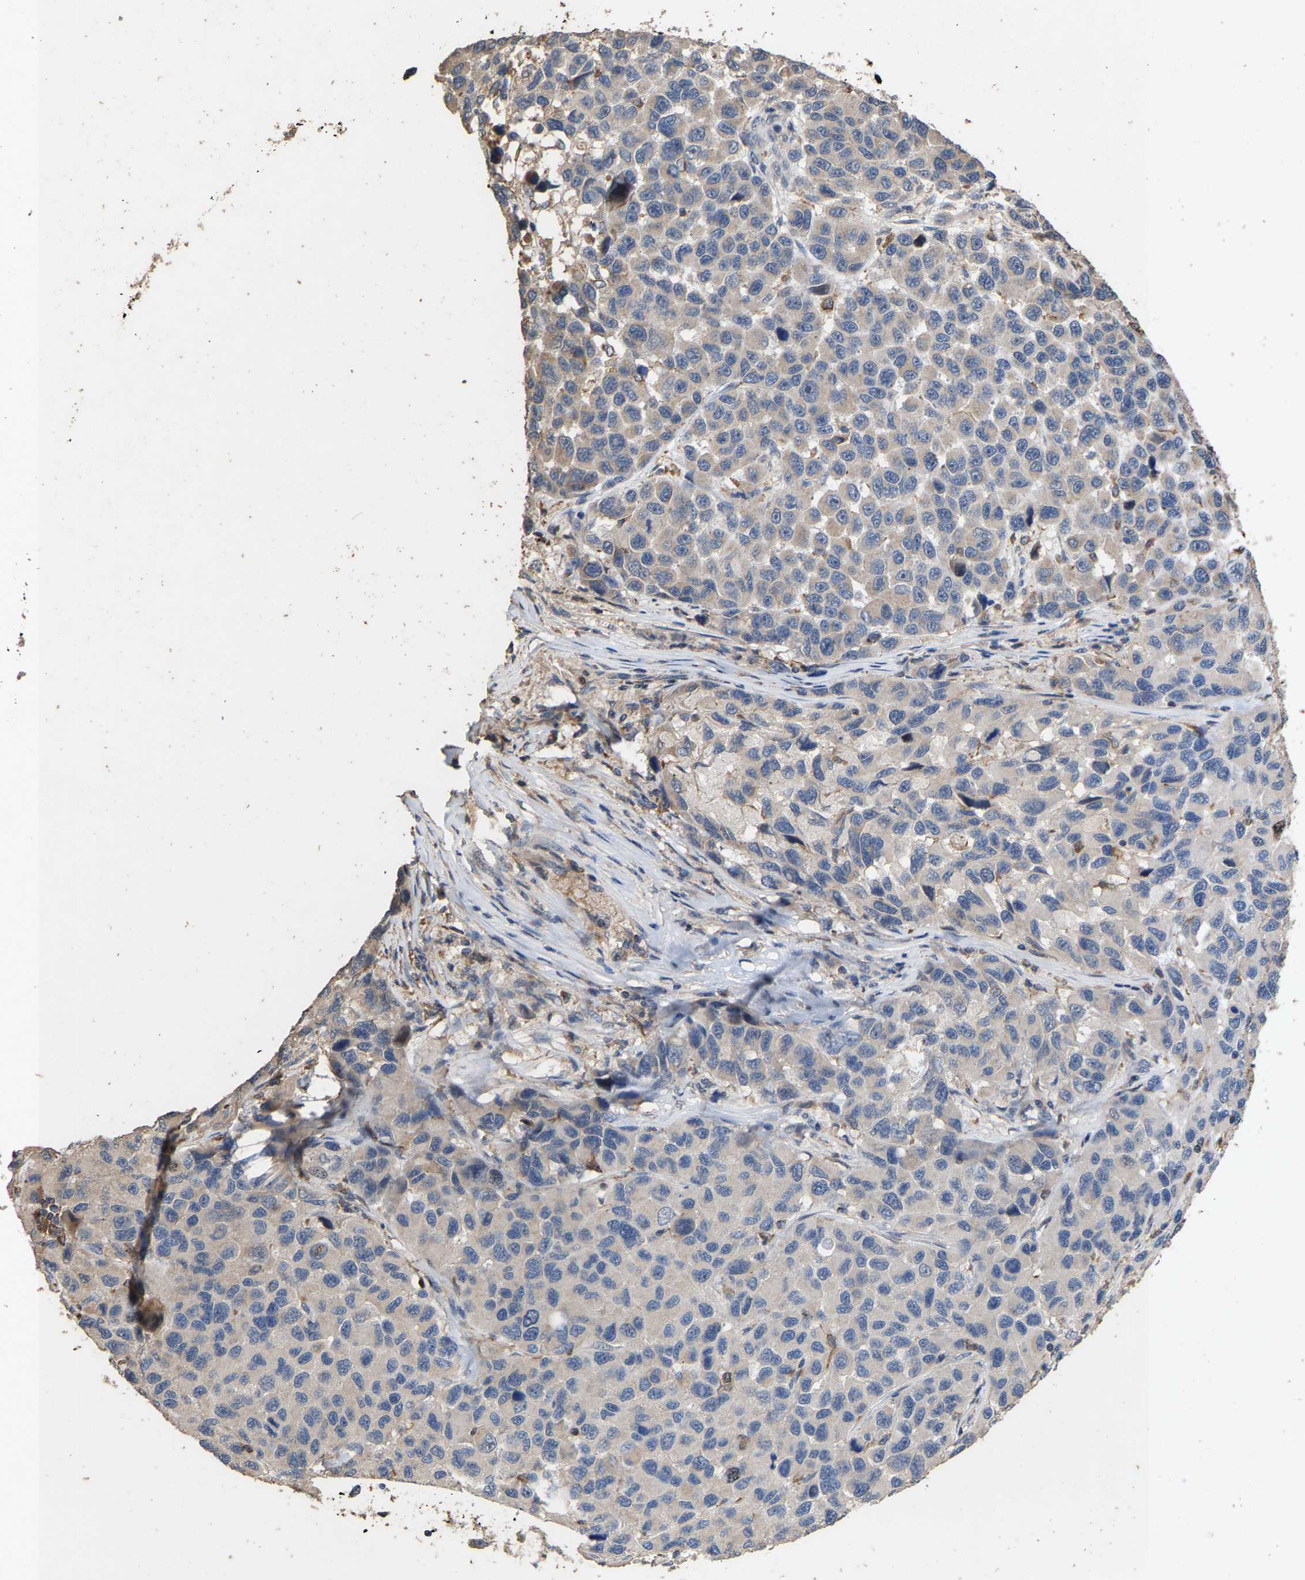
{"staining": {"intensity": "negative", "quantity": "none", "location": "none"}, "tissue": "melanoma", "cell_type": "Tumor cells", "image_type": "cancer", "snomed": [{"axis": "morphology", "description": "Malignant melanoma, NOS"}, {"axis": "topography", "description": "Skin"}], "caption": "This is a photomicrograph of IHC staining of malignant melanoma, which shows no expression in tumor cells.", "gene": "TDRKH", "patient": {"sex": "male", "age": 53}}